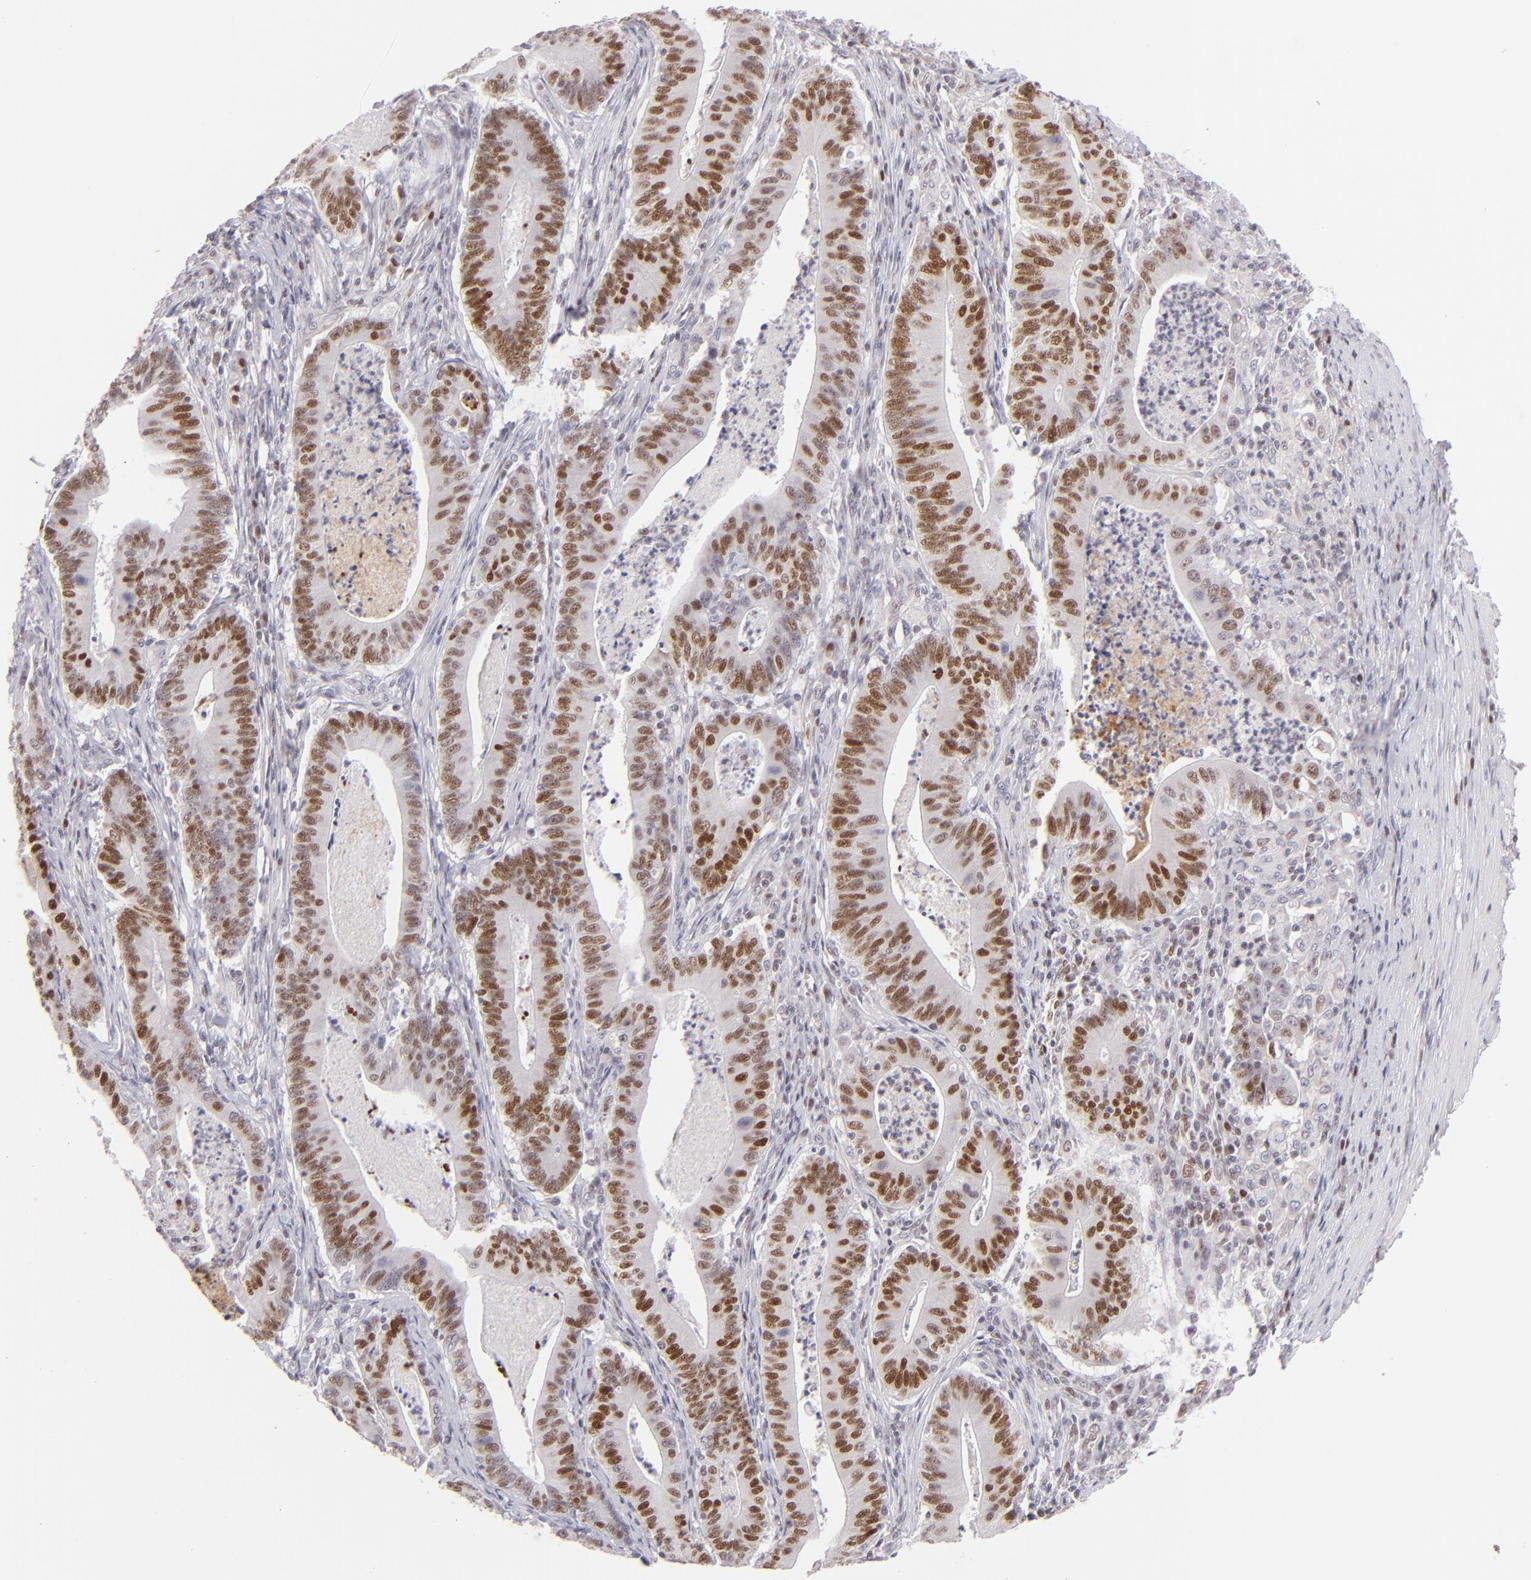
{"staining": {"intensity": "moderate", "quantity": ">75%", "location": "nuclear"}, "tissue": "stomach cancer", "cell_type": "Tumor cells", "image_type": "cancer", "snomed": [{"axis": "morphology", "description": "Adenocarcinoma, NOS"}, {"axis": "topography", "description": "Stomach, lower"}], "caption": "Stomach cancer stained for a protein (brown) exhibits moderate nuclear positive staining in about >75% of tumor cells.", "gene": "POU2F1", "patient": {"sex": "female", "age": 86}}